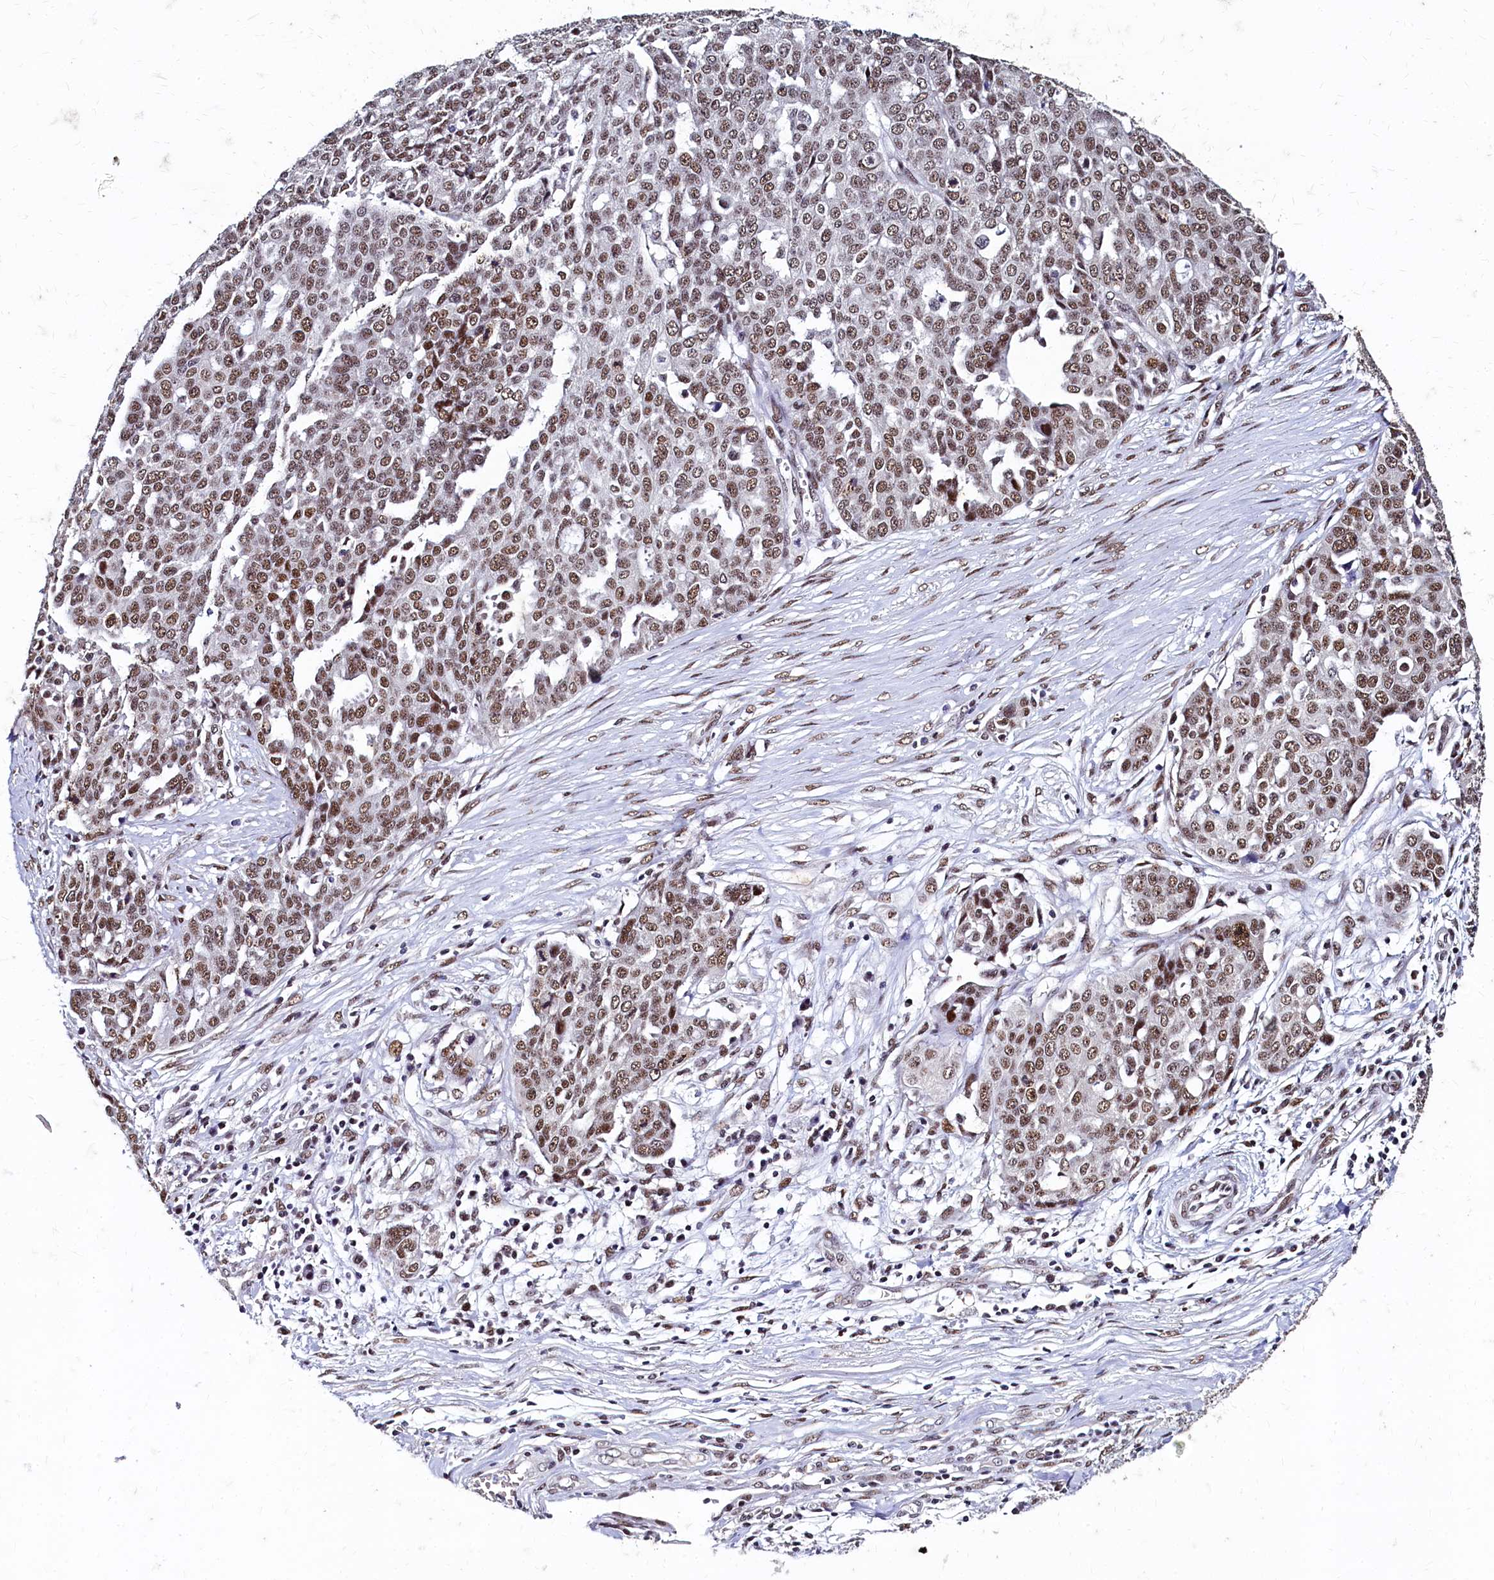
{"staining": {"intensity": "moderate", "quantity": ">75%", "location": "nuclear"}, "tissue": "ovarian cancer", "cell_type": "Tumor cells", "image_type": "cancer", "snomed": [{"axis": "morphology", "description": "Cystadenocarcinoma, serous, NOS"}, {"axis": "topography", "description": "Soft tissue"}, {"axis": "topography", "description": "Ovary"}], "caption": "Moderate nuclear positivity for a protein is seen in approximately >75% of tumor cells of ovarian serous cystadenocarcinoma using immunohistochemistry.", "gene": "CPSF7", "patient": {"sex": "female", "age": 57}}